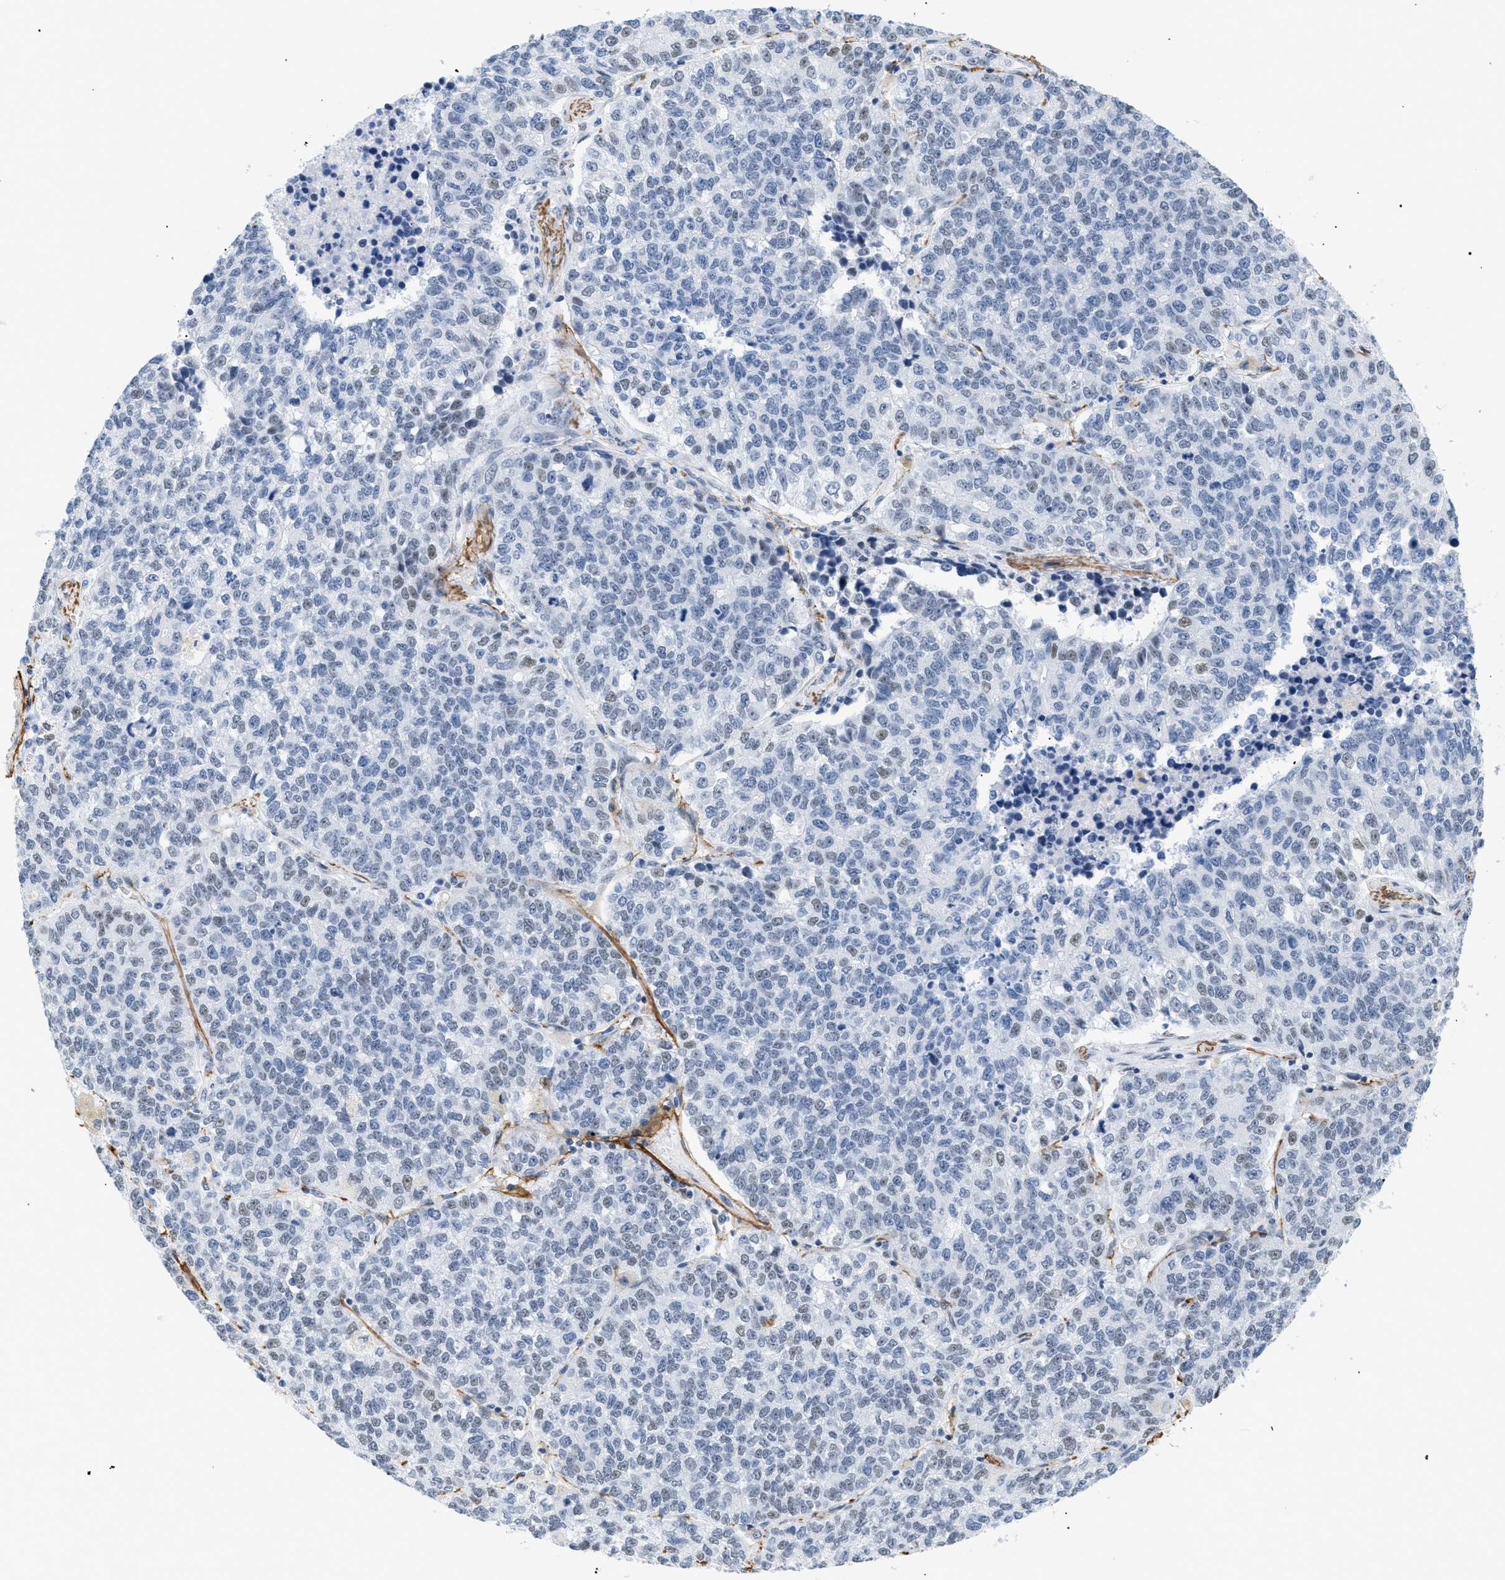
{"staining": {"intensity": "weak", "quantity": "<25%", "location": "nuclear"}, "tissue": "lung cancer", "cell_type": "Tumor cells", "image_type": "cancer", "snomed": [{"axis": "morphology", "description": "Adenocarcinoma, NOS"}, {"axis": "topography", "description": "Lung"}], "caption": "IHC photomicrograph of neoplastic tissue: lung cancer stained with DAB reveals no significant protein staining in tumor cells. (DAB (3,3'-diaminobenzidine) immunohistochemistry, high magnification).", "gene": "ELN", "patient": {"sex": "male", "age": 49}}